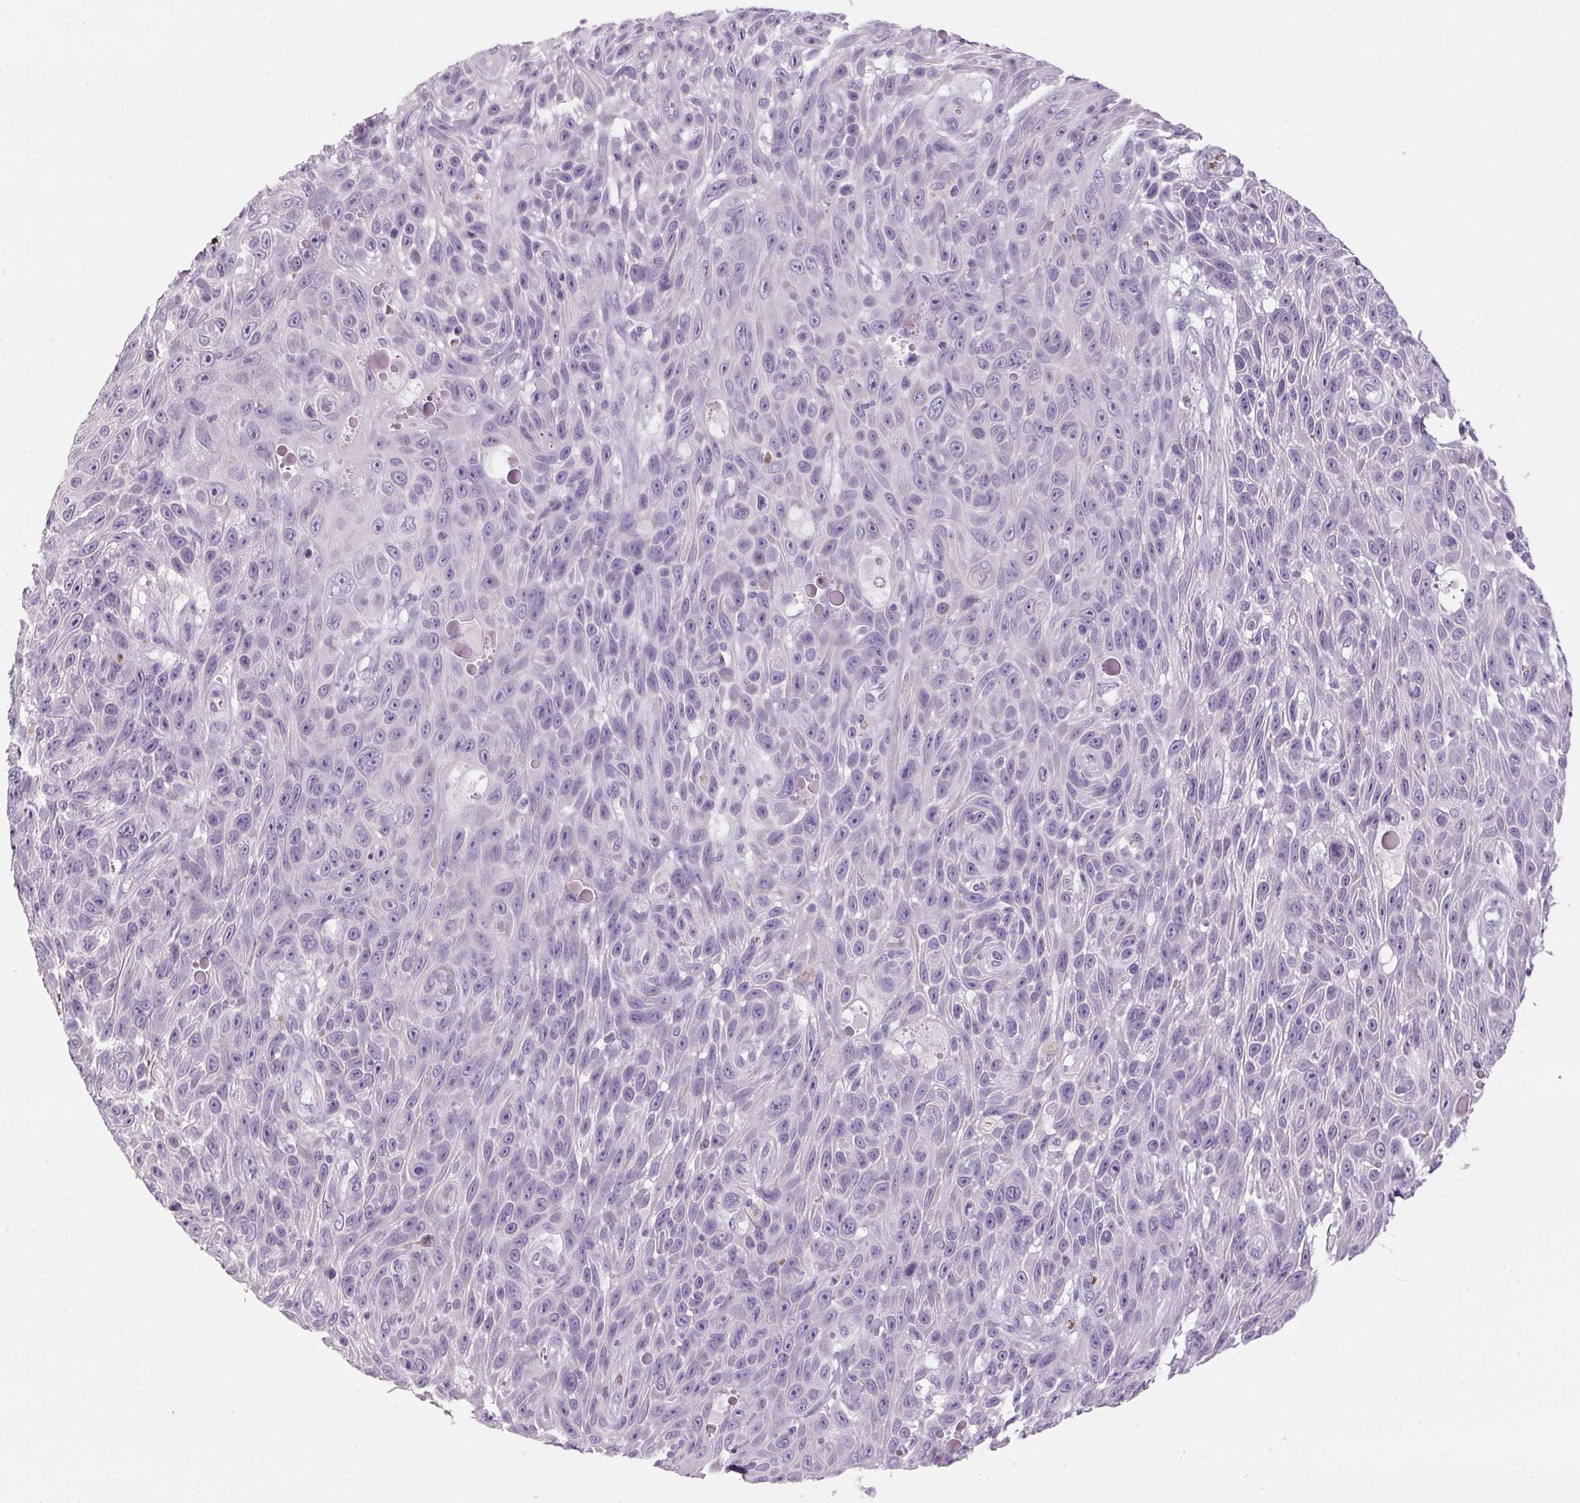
{"staining": {"intensity": "negative", "quantity": "none", "location": "none"}, "tissue": "skin cancer", "cell_type": "Tumor cells", "image_type": "cancer", "snomed": [{"axis": "morphology", "description": "Squamous cell carcinoma, NOS"}, {"axis": "topography", "description": "Skin"}], "caption": "Human skin cancer (squamous cell carcinoma) stained for a protein using IHC displays no expression in tumor cells.", "gene": "HBQ1", "patient": {"sex": "male", "age": 82}}